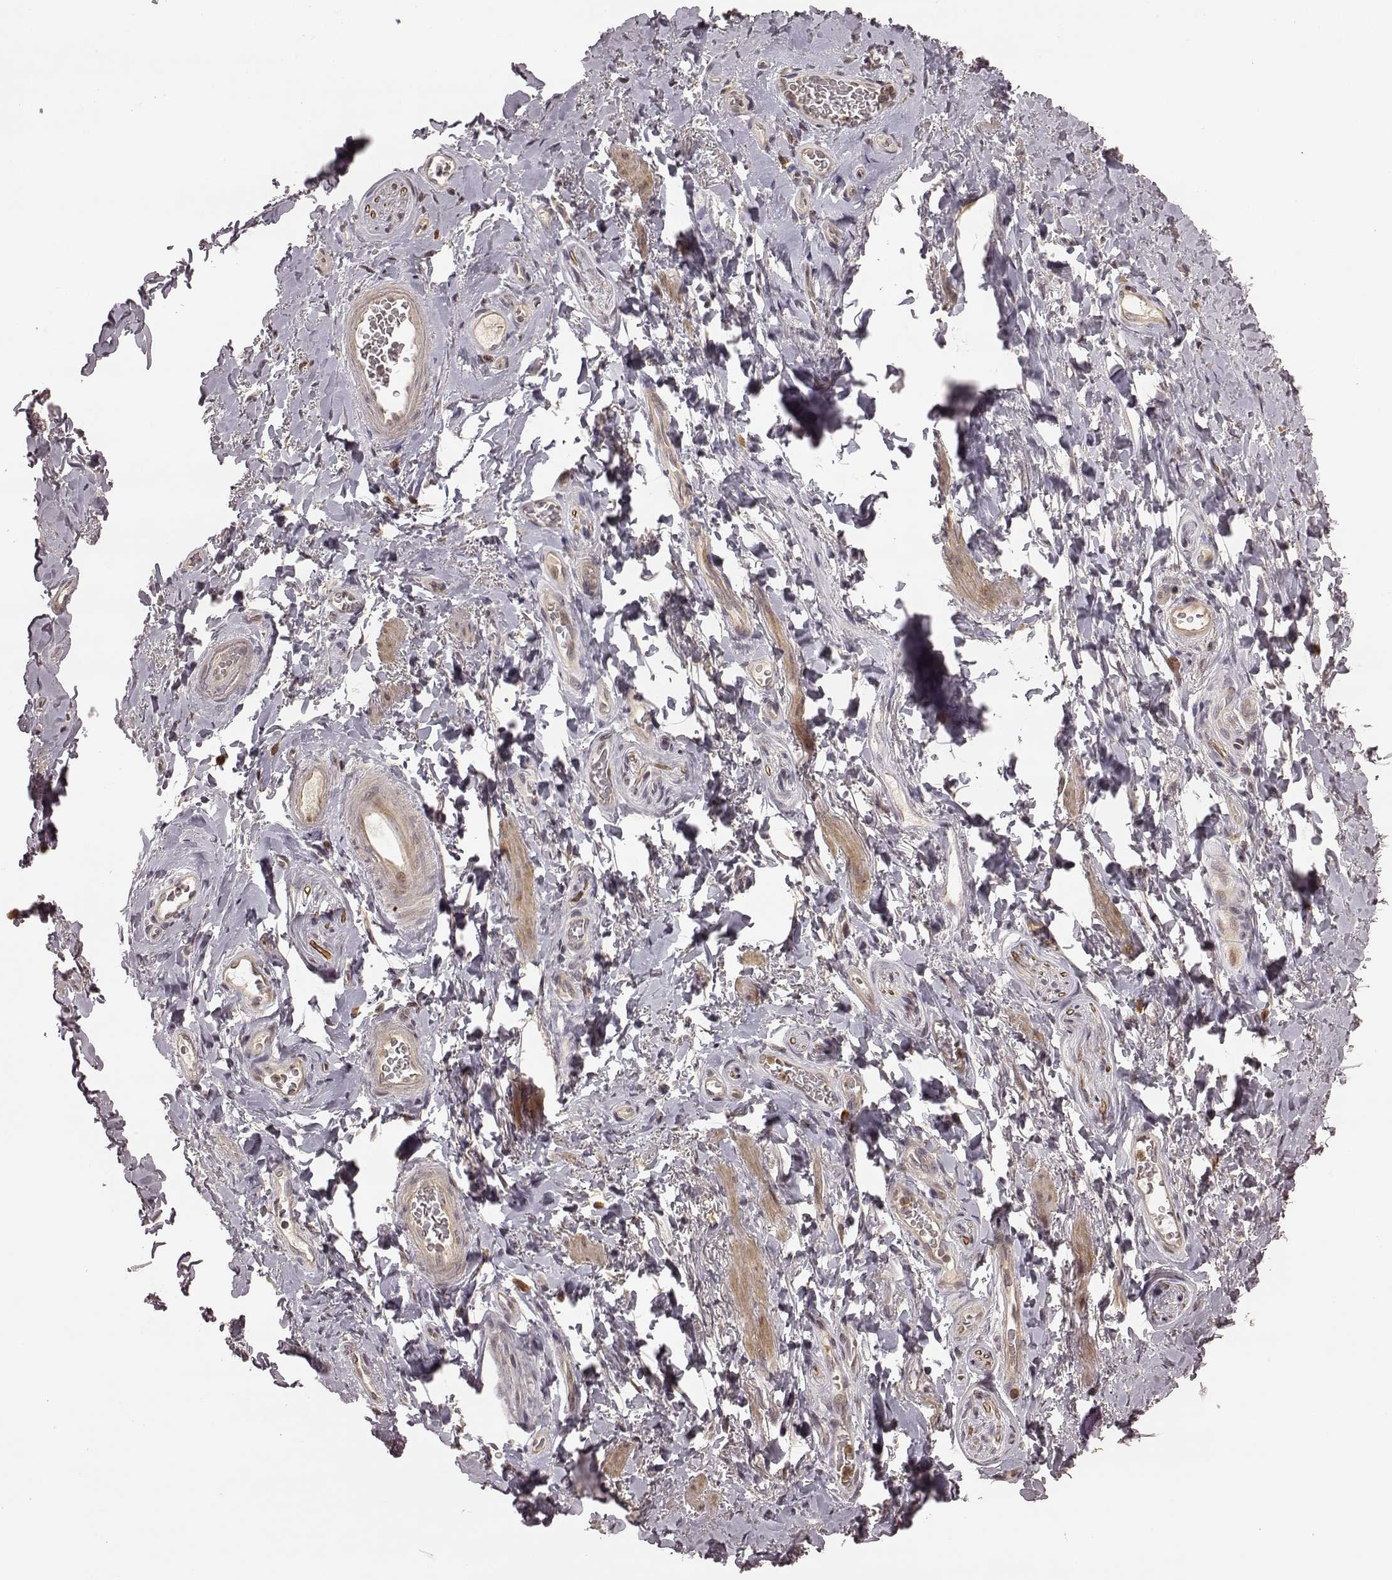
{"staining": {"intensity": "weak", "quantity": ">75%", "location": "cytoplasmic/membranous"}, "tissue": "adipose tissue", "cell_type": "Adipocytes", "image_type": "normal", "snomed": [{"axis": "morphology", "description": "Normal tissue, NOS"}, {"axis": "topography", "description": "Anal"}, {"axis": "topography", "description": "Peripheral nerve tissue"}], "caption": "Immunohistochemistry (IHC) of unremarkable adipose tissue exhibits low levels of weak cytoplasmic/membranous staining in about >75% of adipocytes.", "gene": "TRMU", "patient": {"sex": "male", "age": 53}}